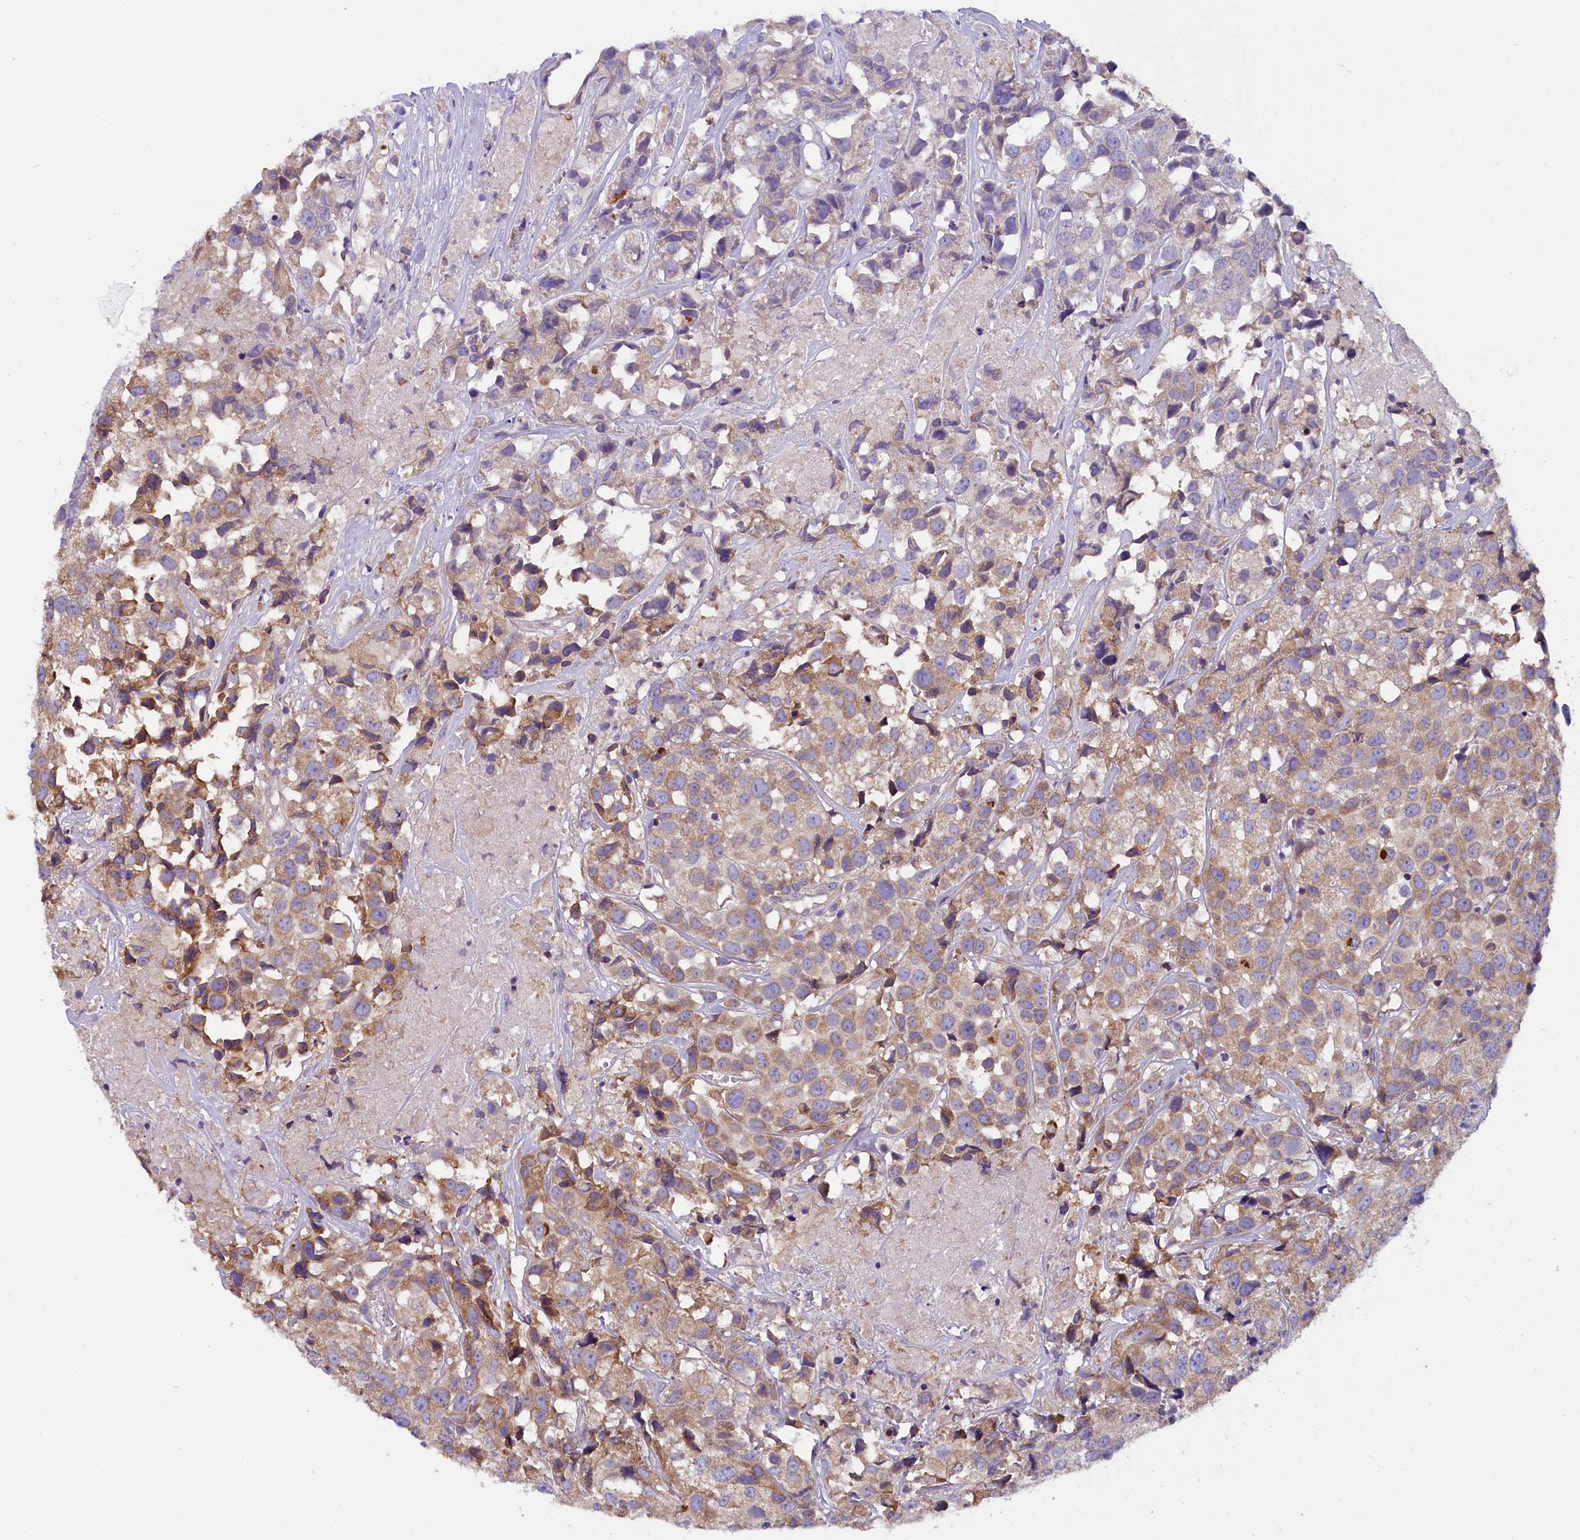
{"staining": {"intensity": "moderate", "quantity": "25%-75%", "location": "cytoplasmic/membranous"}, "tissue": "urothelial cancer", "cell_type": "Tumor cells", "image_type": "cancer", "snomed": [{"axis": "morphology", "description": "Urothelial carcinoma, High grade"}, {"axis": "topography", "description": "Urinary bladder"}], "caption": "Moderate cytoplasmic/membranous expression for a protein is present in approximately 25%-75% of tumor cells of urothelial cancer using immunohistochemistry (IHC).", "gene": "DNAJB9", "patient": {"sex": "female", "age": 75}}